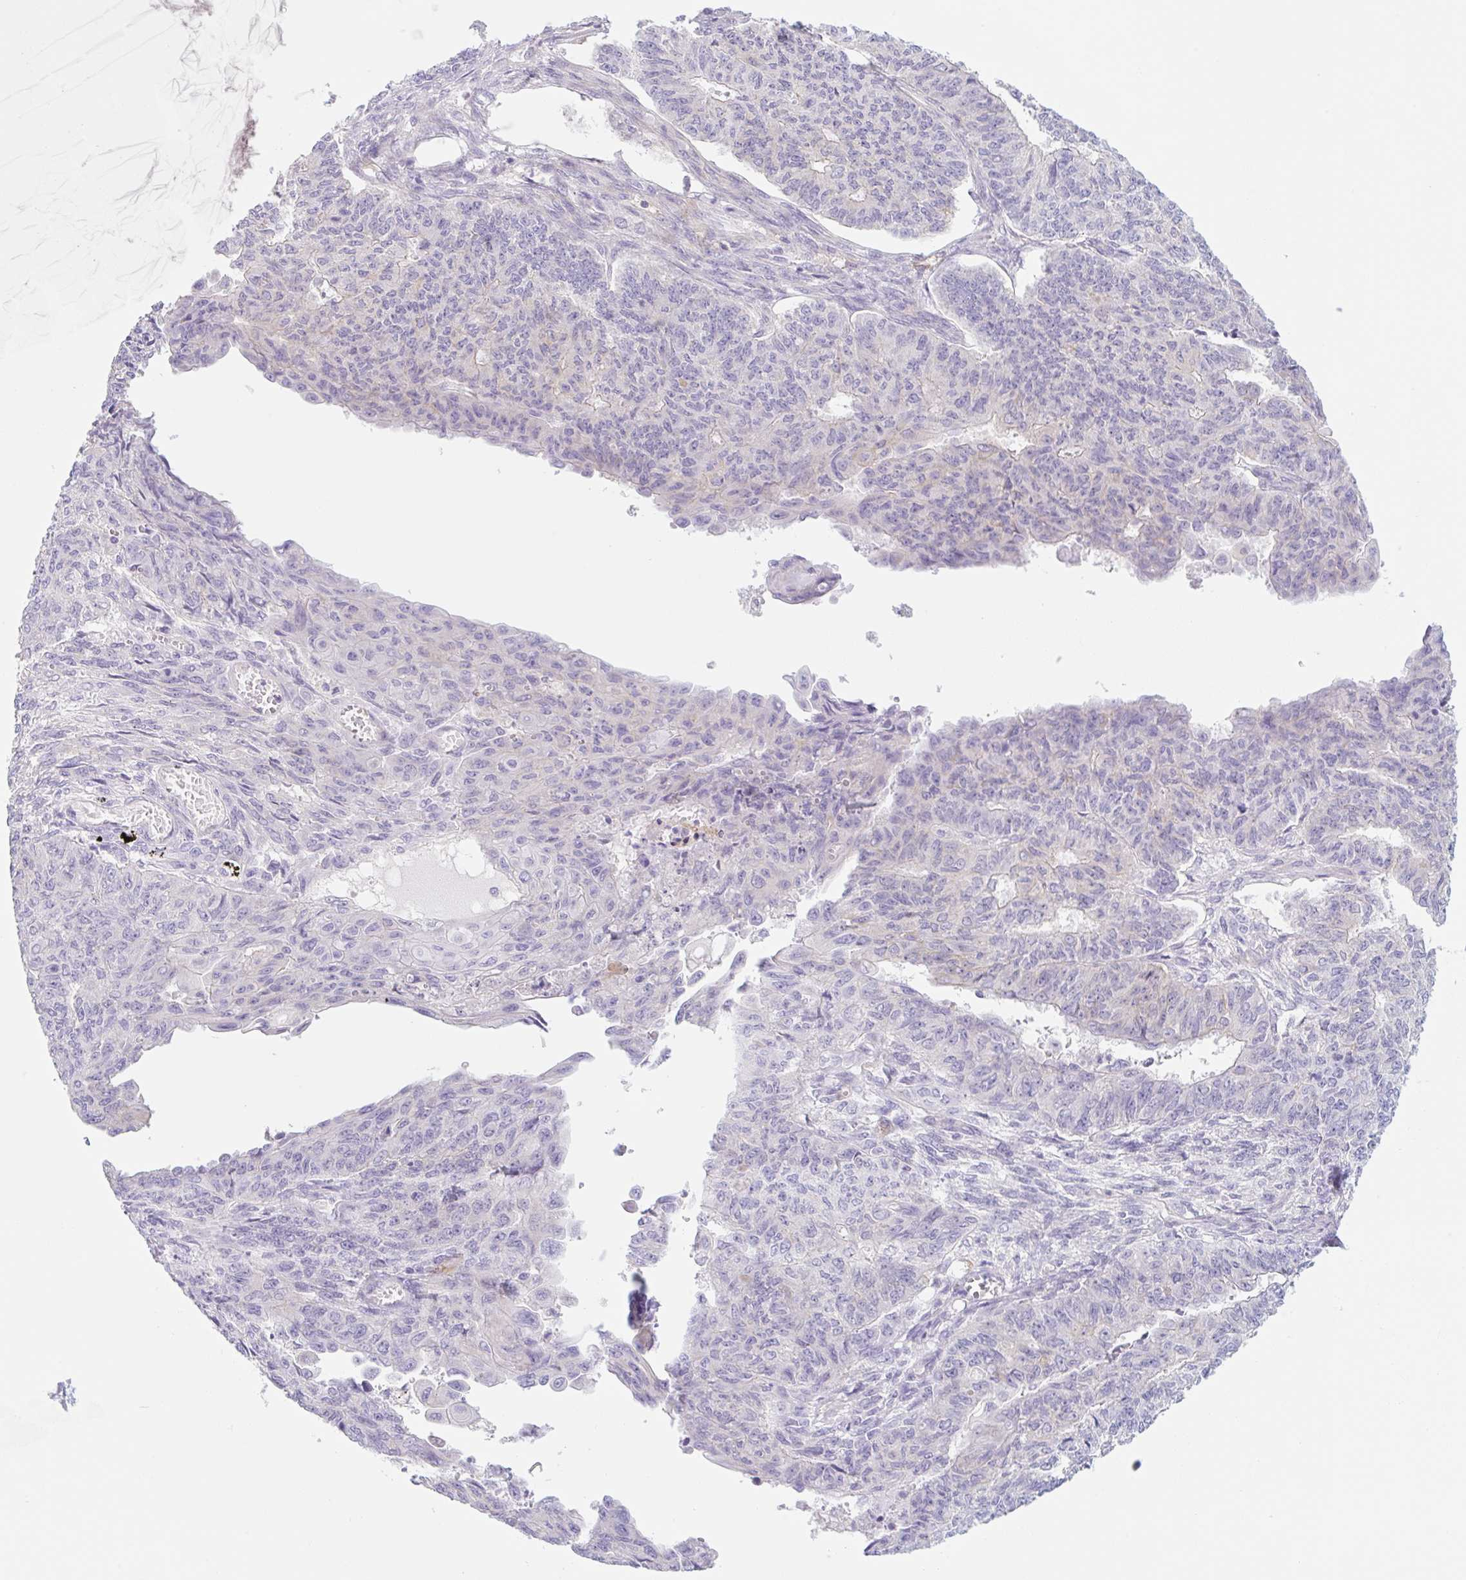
{"staining": {"intensity": "negative", "quantity": "none", "location": "none"}, "tissue": "endometrial cancer", "cell_type": "Tumor cells", "image_type": "cancer", "snomed": [{"axis": "morphology", "description": "Adenocarcinoma, NOS"}, {"axis": "topography", "description": "Endometrium"}], "caption": "The histopathology image displays no staining of tumor cells in endometrial cancer.", "gene": "LYVE1", "patient": {"sex": "female", "age": 32}}